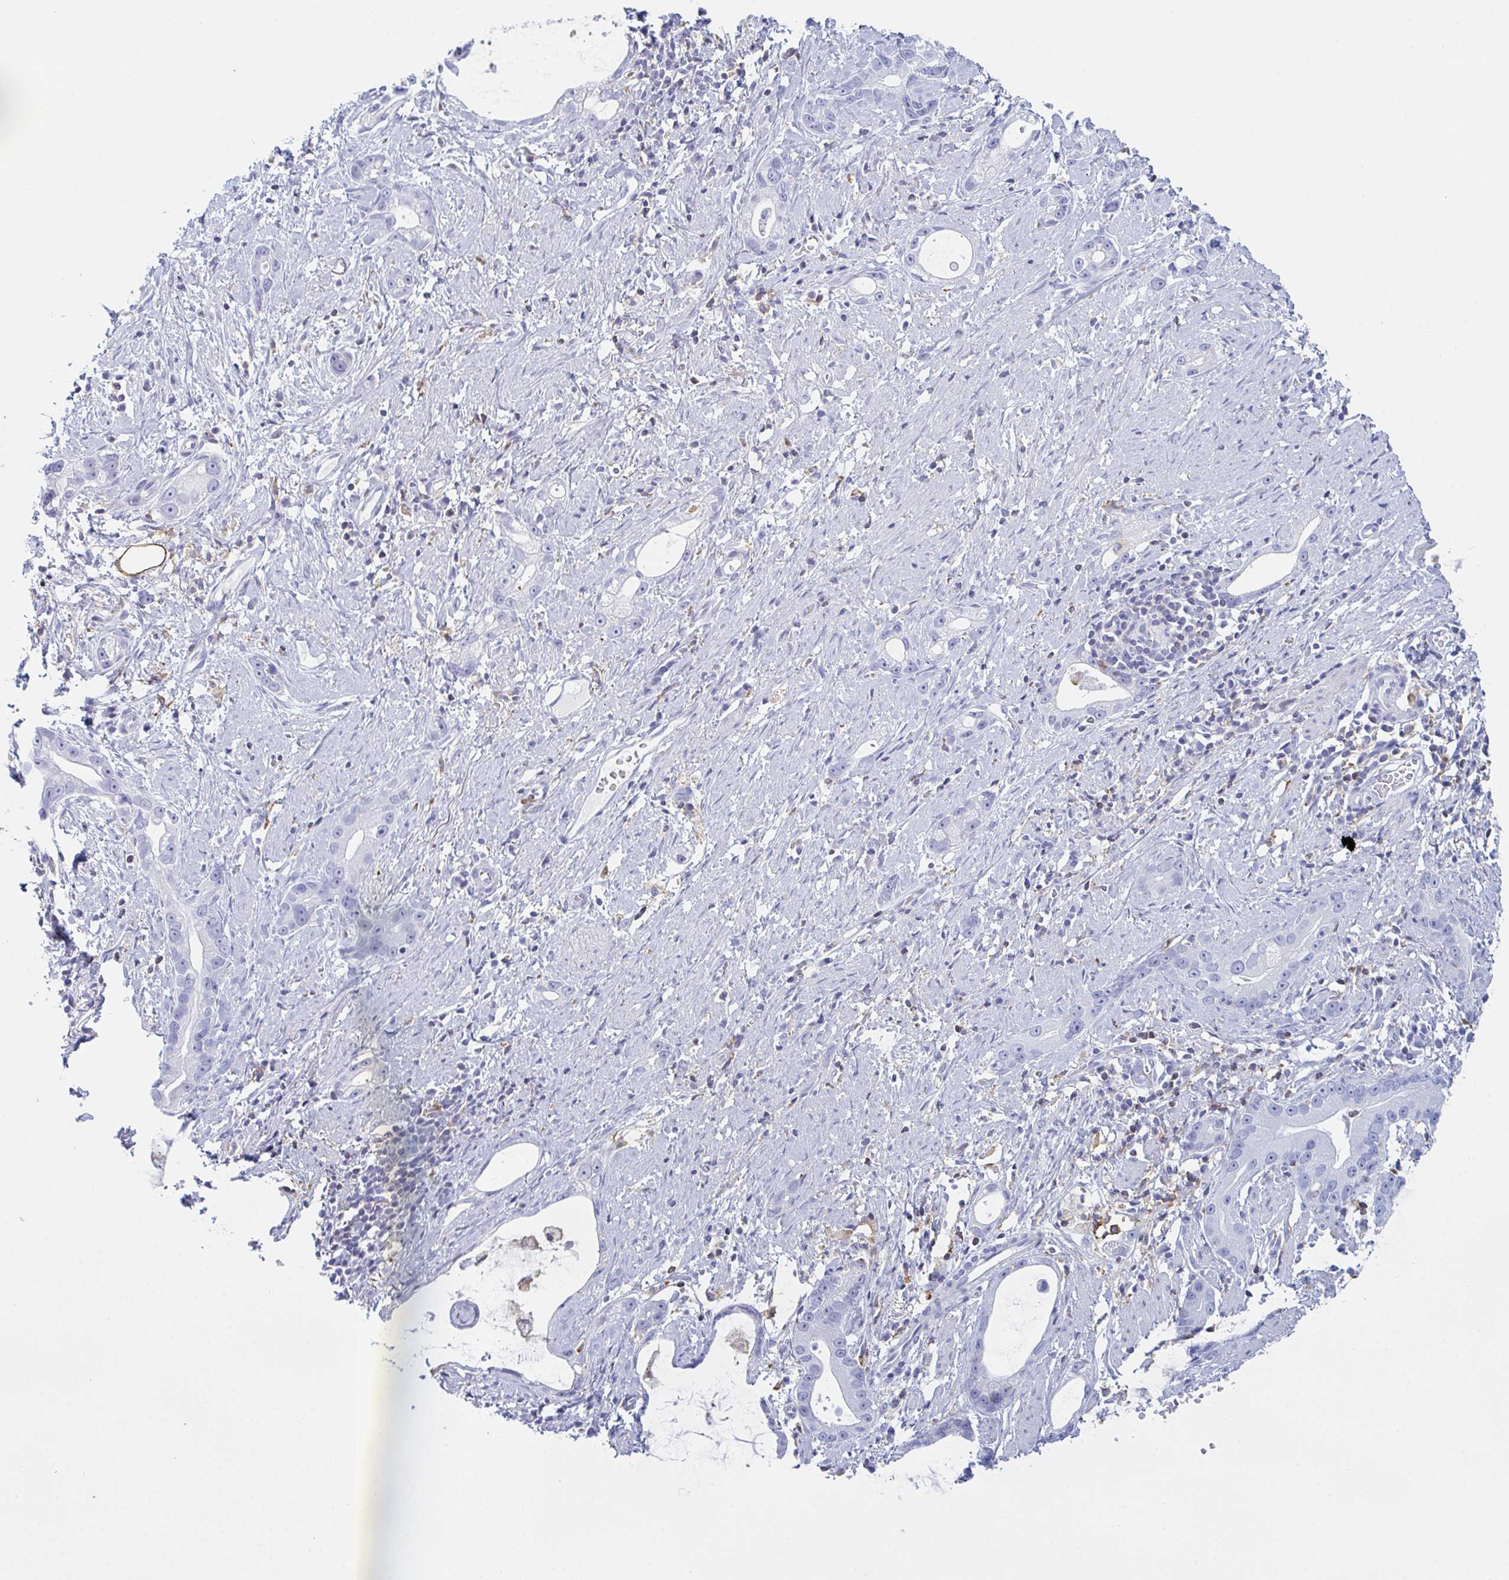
{"staining": {"intensity": "negative", "quantity": "none", "location": "none"}, "tissue": "stomach cancer", "cell_type": "Tumor cells", "image_type": "cancer", "snomed": [{"axis": "morphology", "description": "Adenocarcinoma, NOS"}, {"axis": "topography", "description": "Stomach"}], "caption": "This is an IHC histopathology image of human stomach cancer (adenocarcinoma). There is no expression in tumor cells.", "gene": "MYO1F", "patient": {"sex": "male", "age": 55}}